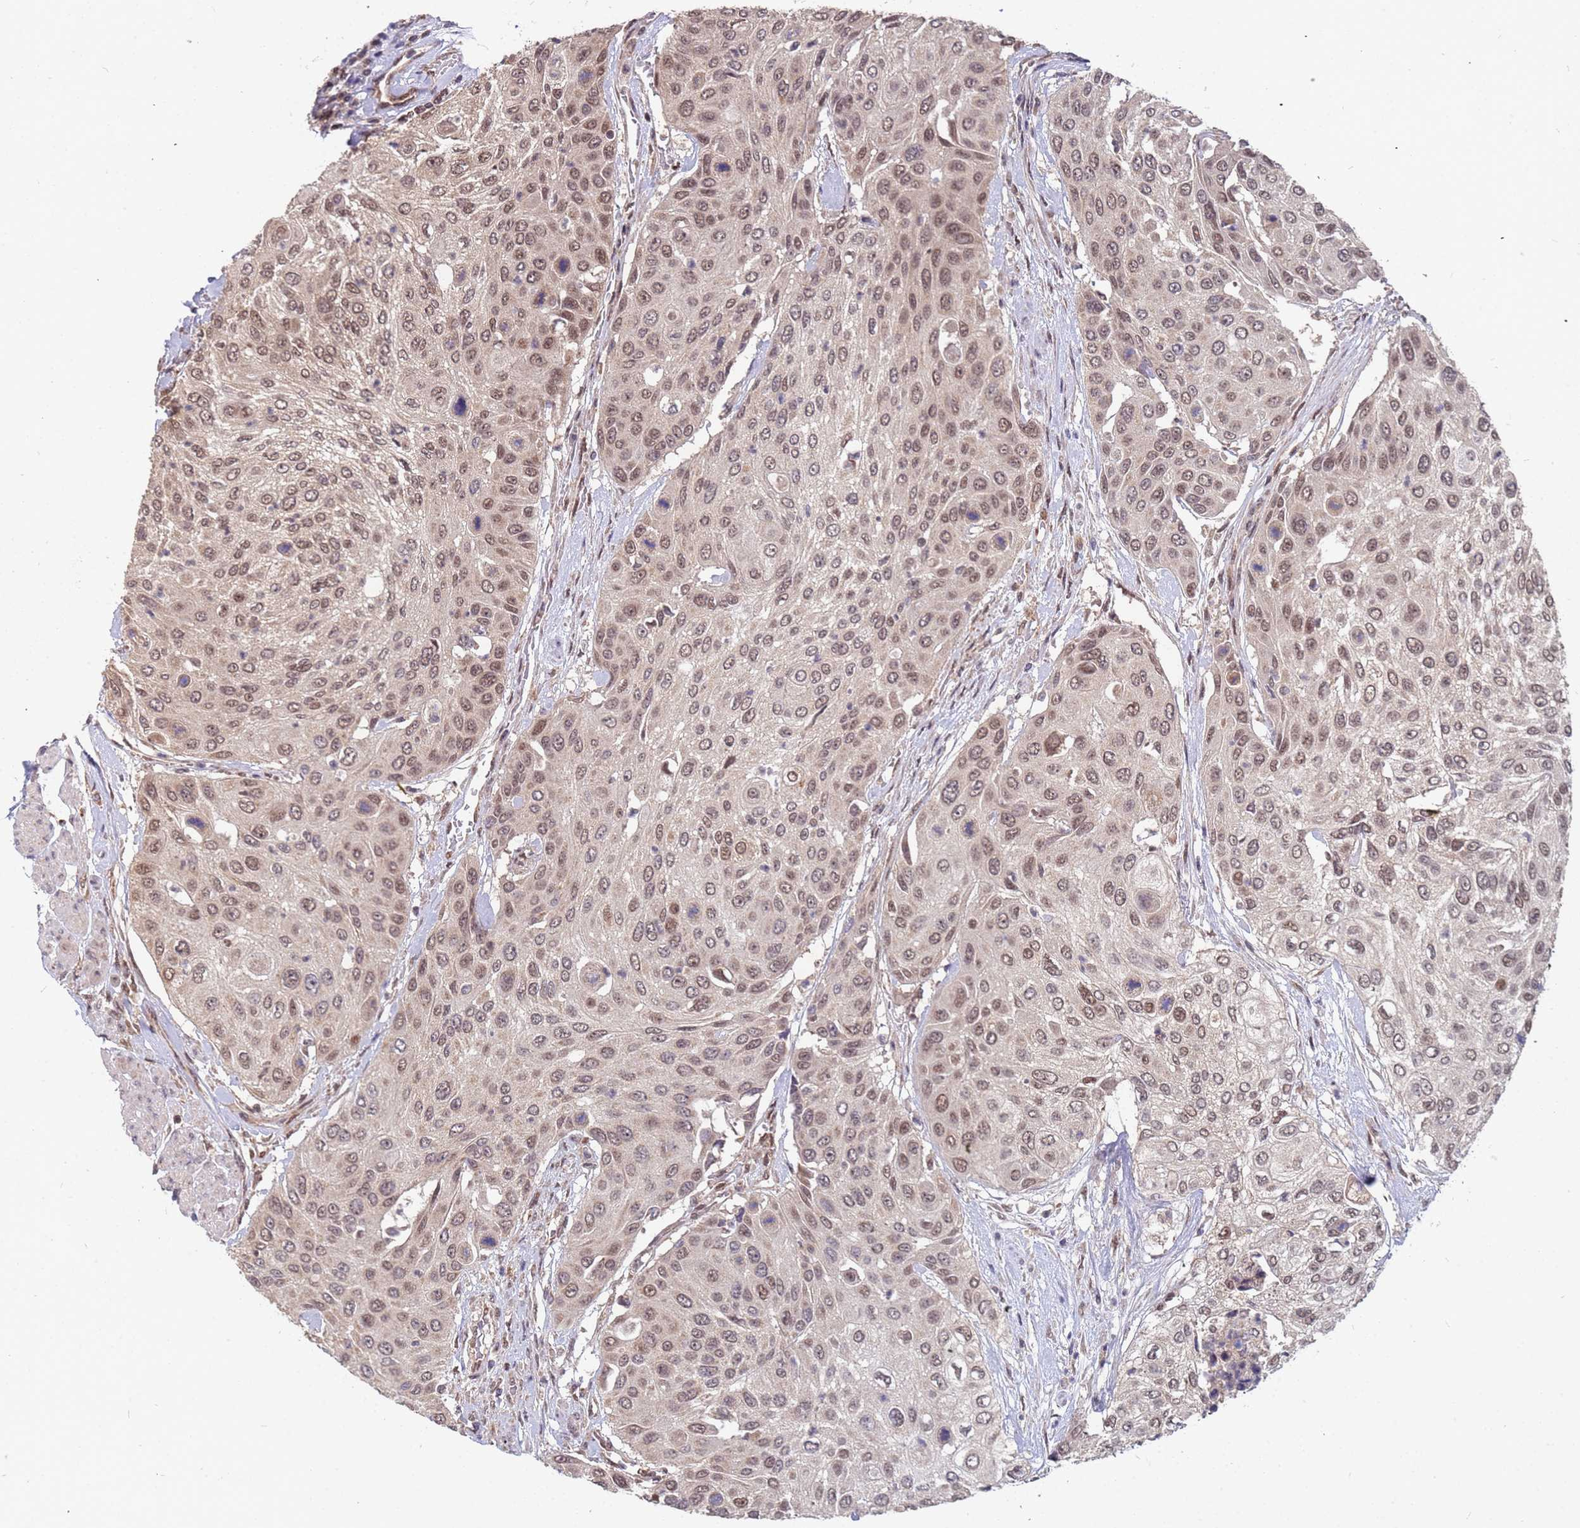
{"staining": {"intensity": "moderate", "quantity": ">75%", "location": "nuclear"}, "tissue": "urothelial cancer", "cell_type": "Tumor cells", "image_type": "cancer", "snomed": [{"axis": "morphology", "description": "Urothelial carcinoma, High grade"}, {"axis": "topography", "description": "Urinary bladder"}], "caption": "Urothelial cancer stained with a protein marker demonstrates moderate staining in tumor cells.", "gene": "DENND2B", "patient": {"sex": "female", "age": 79}}